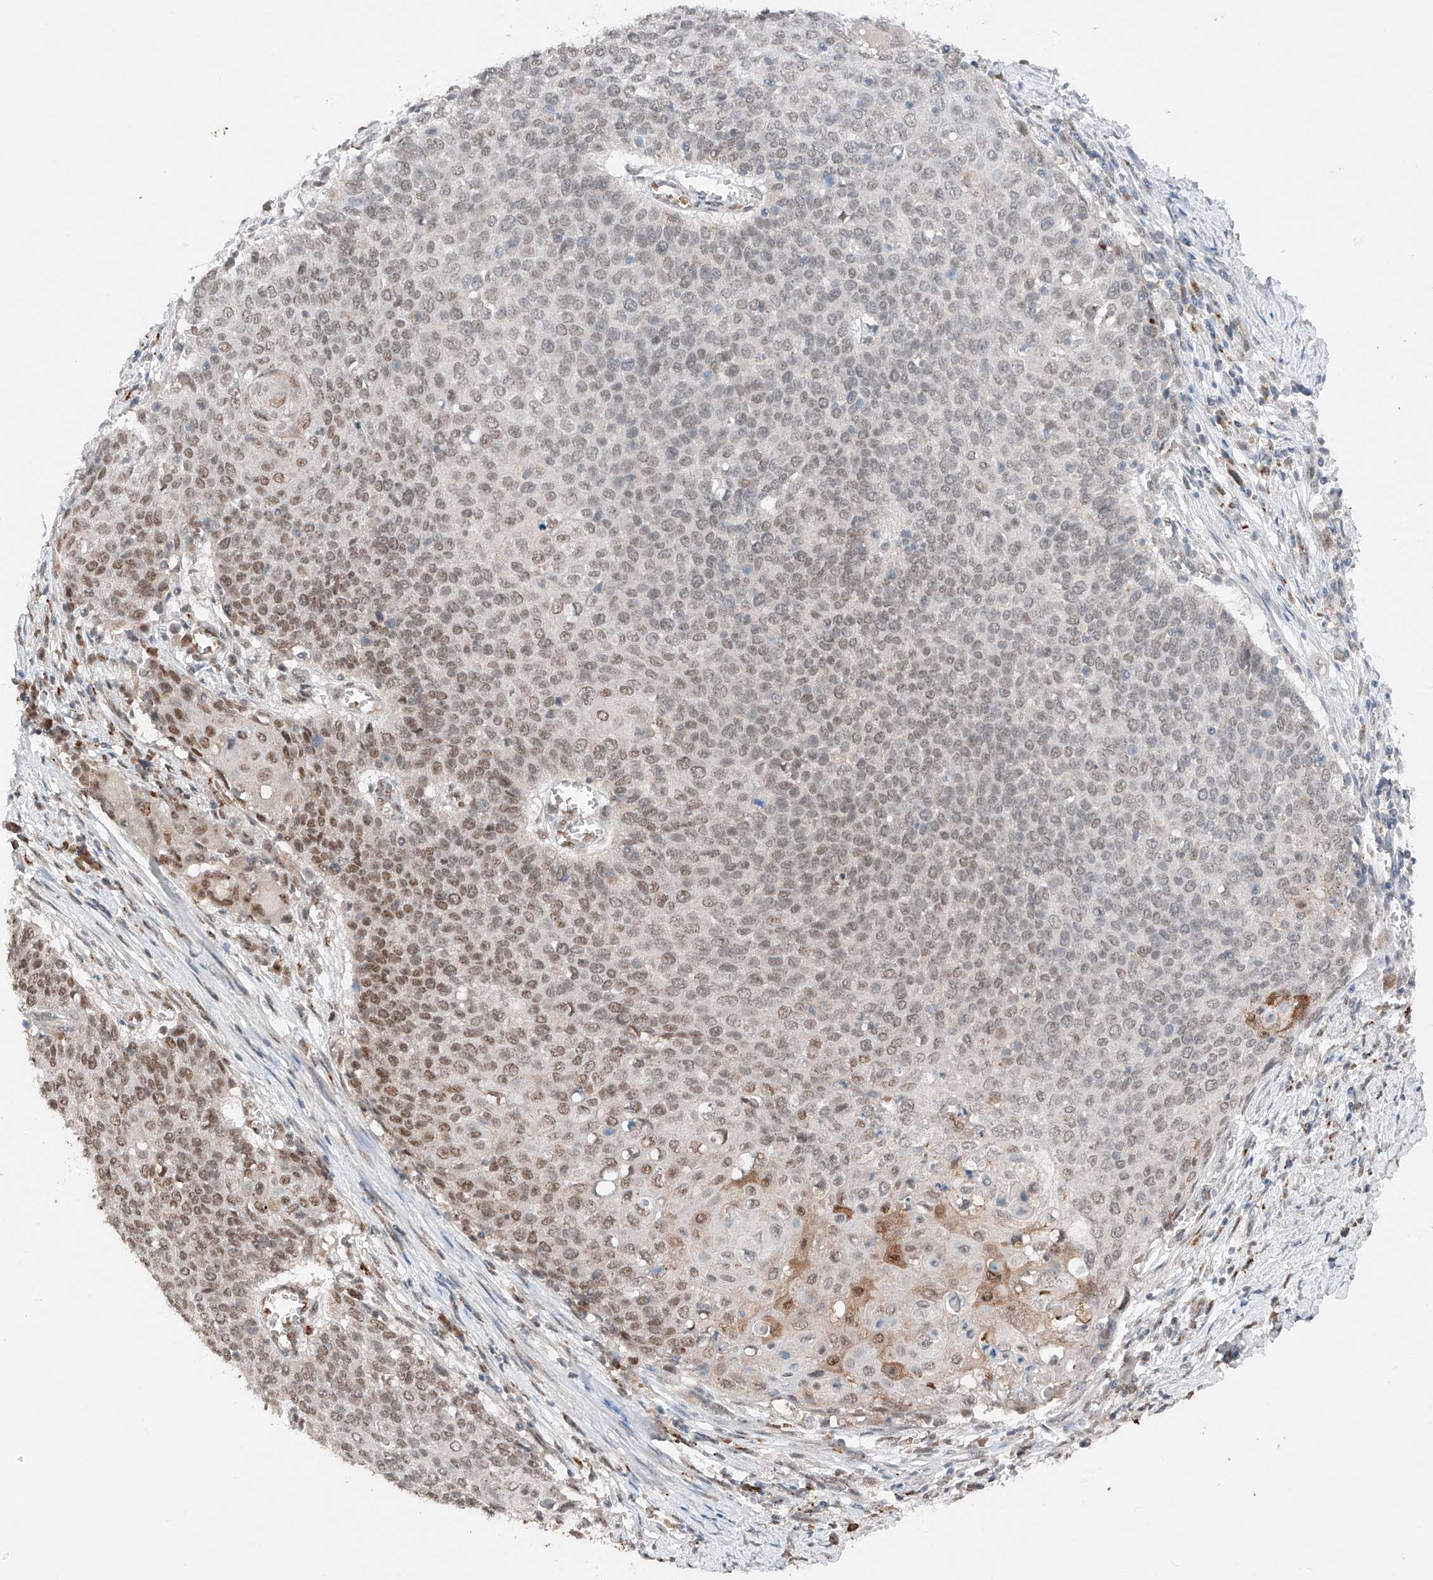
{"staining": {"intensity": "moderate", "quantity": "25%-75%", "location": "nuclear"}, "tissue": "cervical cancer", "cell_type": "Tumor cells", "image_type": "cancer", "snomed": [{"axis": "morphology", "description": "Squamous cell carcinoma, NOS"}, {"axis": "topography", "description": "Cervix"}], "caption": "This micrograph shows cervical squamous cell carcinoma stained with immunohistochemistry (IHC) to label a protein in brown. The nuclear of tumor cells show moderate positivity for the protein. Nuclei are counter-stained blue.", "gene": "TBX4", "patient": {"sex": "female", "age": 39}}